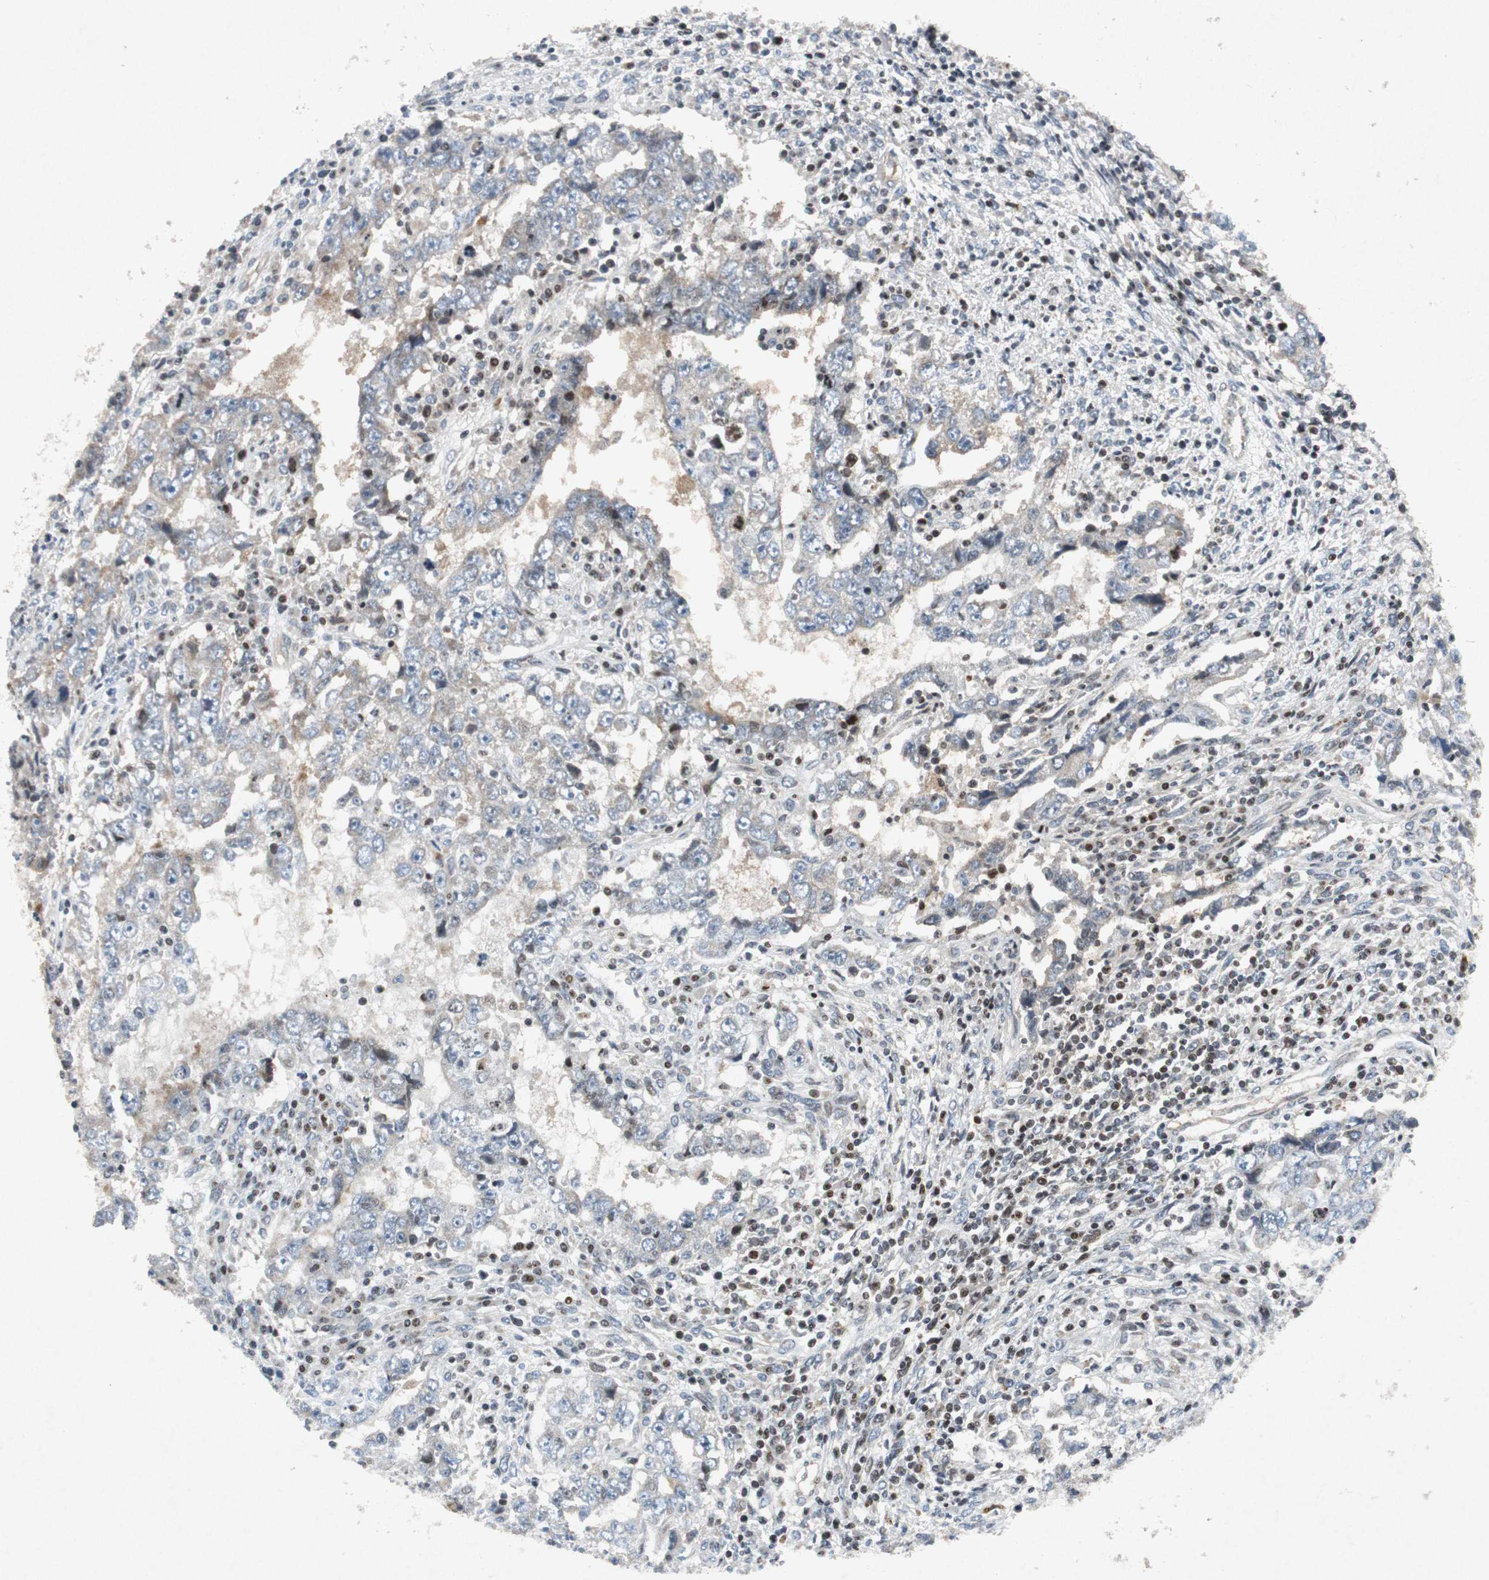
{"staining": {"intensity": "moderate", "quantity": ">75%", "location": "cytoplasmic/membranous"}, "tissue": "testis cancer", "cell_type": "Tumor cells", "image_type": "cancer", "snomed": [{"axis": "morphology", "description": "Carcinoma, Embryonal, NOS"}, {"axis": "topography", "description": "Testis"}], "caption": "DAB immunohistochemical staining of human testis embryonal carcinoma displays moderate cytoplasmic/membranous protein positivity in about >75% of tumor cells.", "gene": "TUBA4A", "patient": {"sex": "male", "age": 26}}